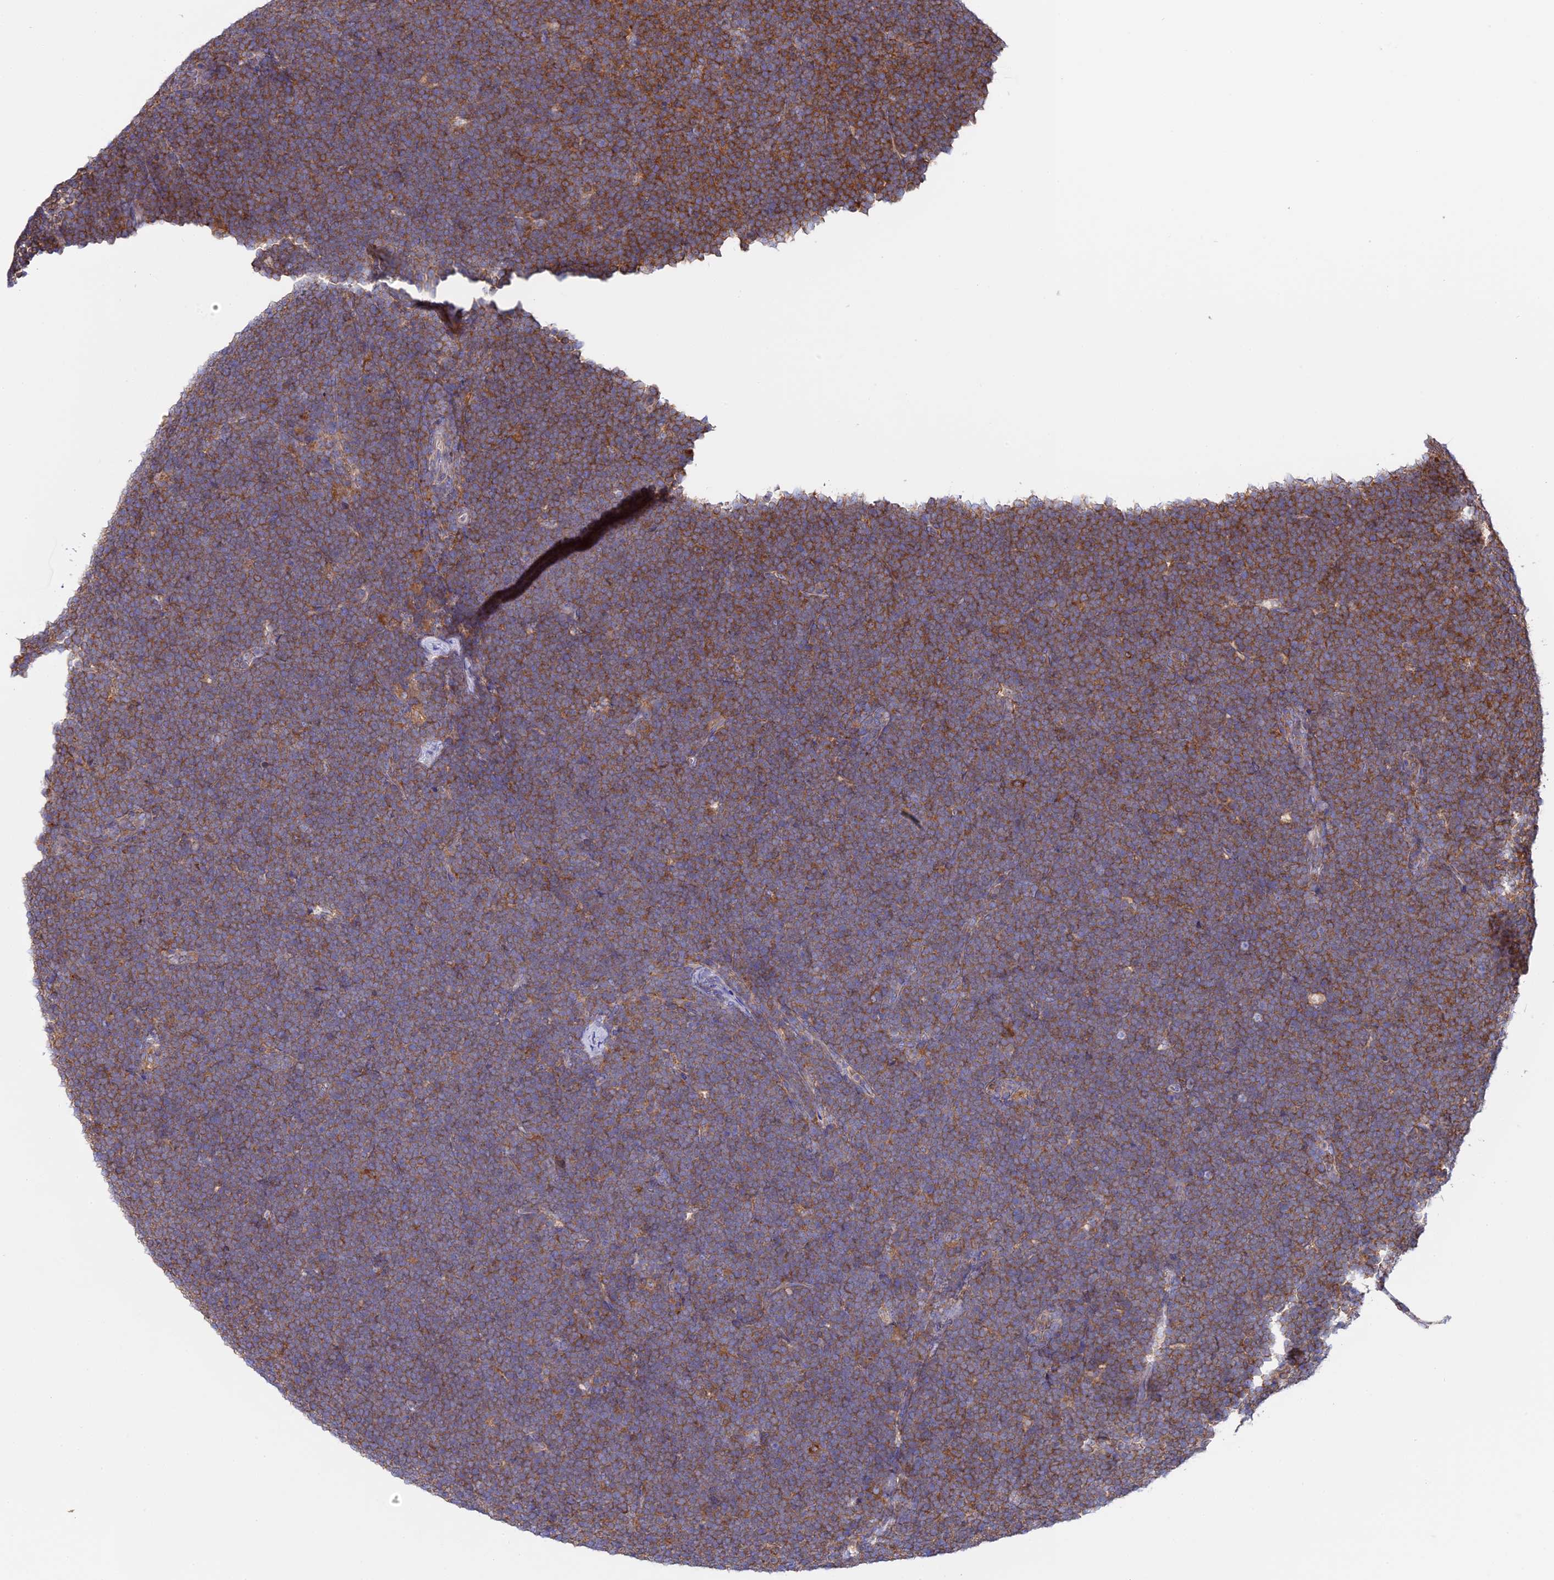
{"staining": {"intensity": "moderate", "quantity": ">75%", "location": "cytoplasmic/membranous"}, "tissue": "lymphoma", "cell_type": "Tumor cells", "image_type": "cancer", "snomed": [{"axis": "morphology", "description": "Malignant lymphoma, non-Hodgkin's type, High grade"}, {"axis": "topography", "description": "Lymph node"}], "caption": "The micrograph demonstrates staining of lymphoma, revealing moderate cytoplasmic/membranous protein staining (brown color) within tumor cells. The staining was performed using DAB, with brown indicating positive protein expression. Nuclei are stained blue with hematoxylin.", "gene": "GMIP", "patient": {"sex": "male", "age": 13}}